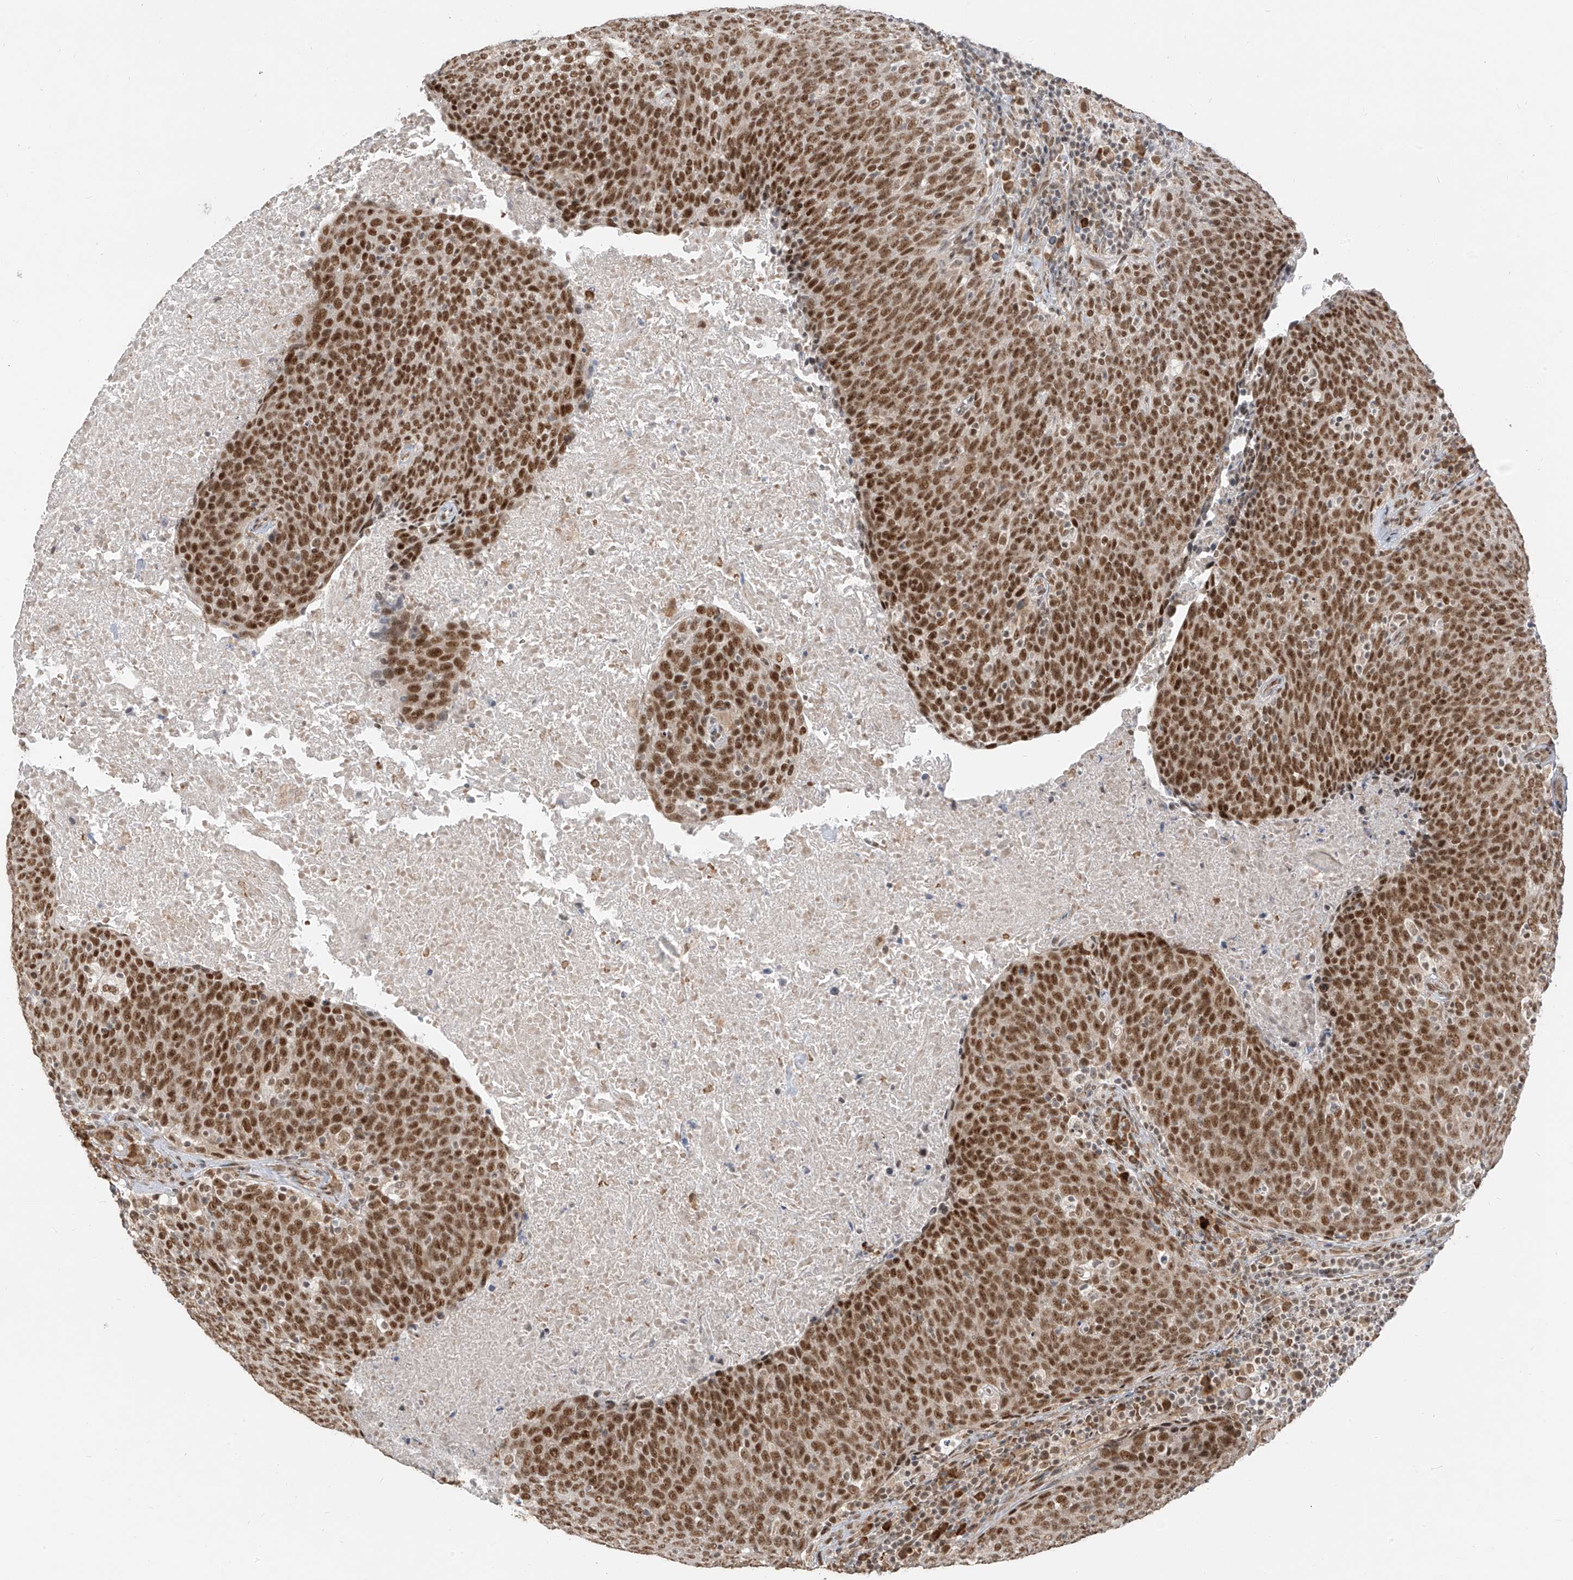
{"staining": {"intensity": "strong", "quantity": ">75%", "location": "nuclear"}, "tissue": "head and neck cancer", "cell_type": "Tumor cells", "image_type": "cancer", "snomed": [{"axis": "morphology", "description": "Squamous cell carcinoma, NOS"}, {"axis": "morphology", "description": "Squamous cell carcinoma, metastatic, NOS"}, {"axis": "topography", "description": "Lymph node"}, {"axis": "topography", "description": "Head-Neck"}], "caption": "The immunohistochemical stain highlights strong nuclear expression in tumor cells of metastatic squamous cell carcinoma (head and neck) tissue.", "gene": "ZMYM2", "patient": {"sex": "male", "age": 62}}